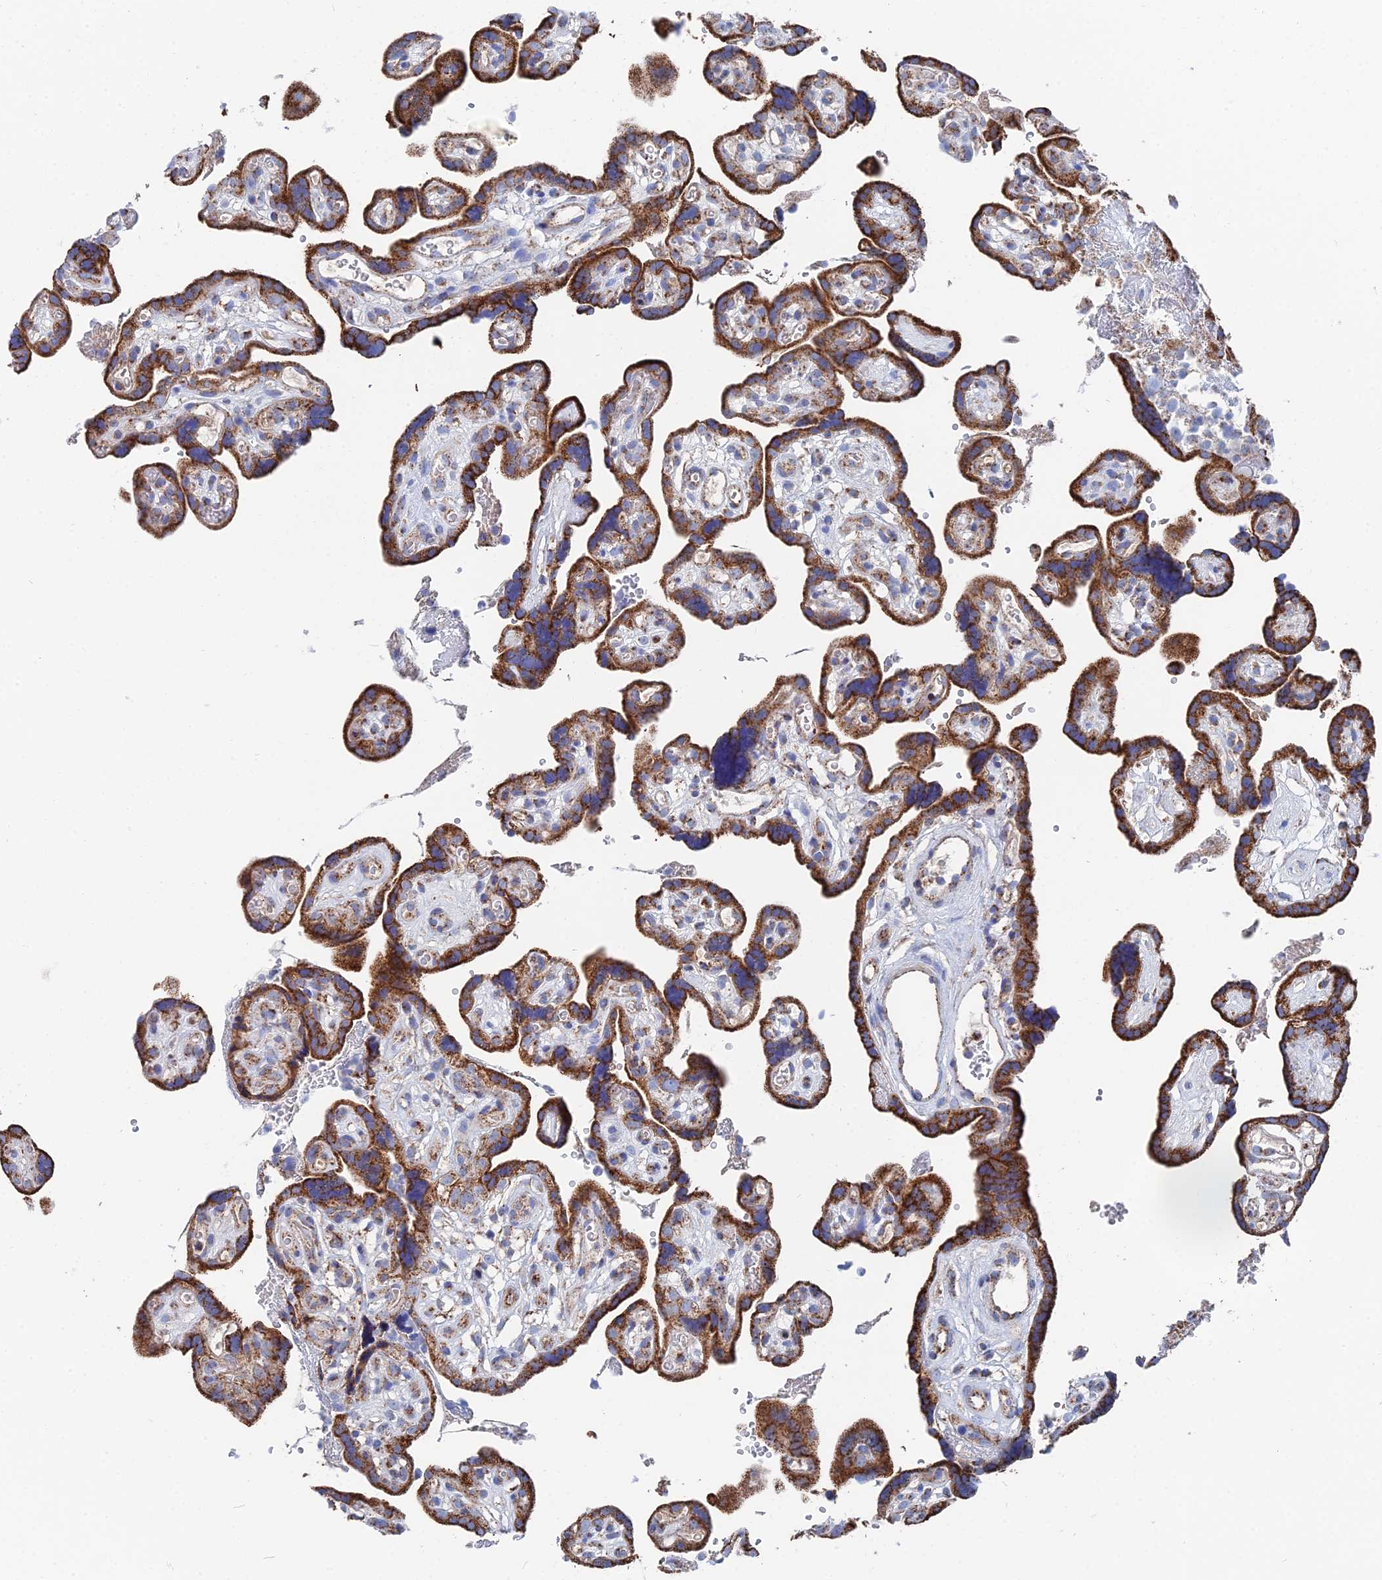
{"staining": {"intensity": "moderate", "quantity": ">75%", "location": "cytoplasmic/membranous"}, "tissue": "placenta", "cell_type": "Decidual cells", "image_type": "normal", "snomed": [{"axis": "morphology", "description": "Normal tissue, NOS"}, {"axis": "topography", "description": "Placenta"}], "caption": "Unremarkable placenta was stained to show a protein in brown. There is medium levels of moderate cytoplasmic/membranous positivity in approximately >75% of decidual cells. (brown staining indicates protein expression, while blue staining denotes nuclei).", "gene": "IFT80", "patient": {"sex": "female", "age": 30}}